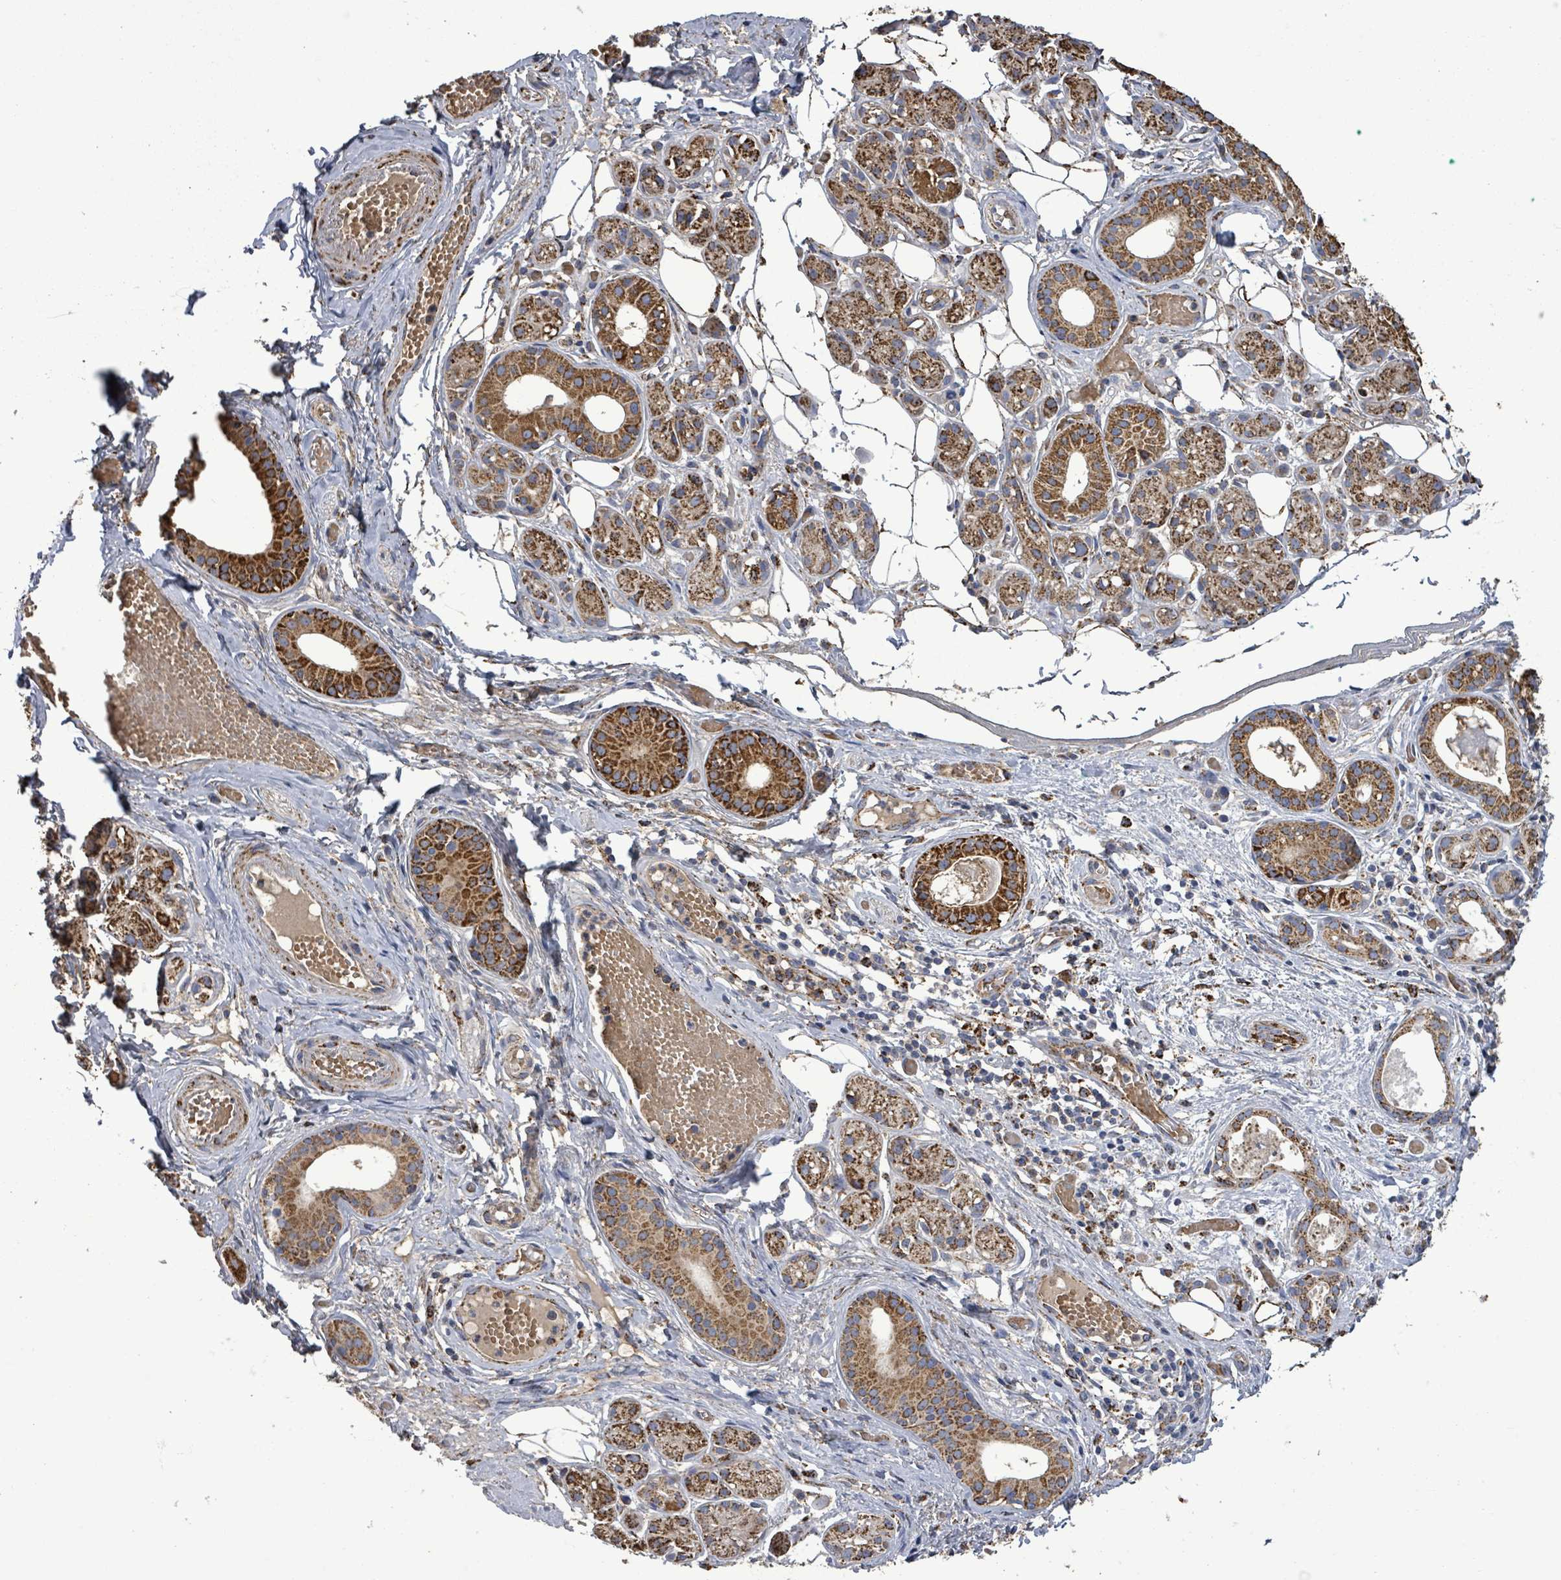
{"staining": {"intensity": "strong", "quantity": ">75%", "location": "cytoplasmic/membranous"}, "tissue": "salivary gland", "cell_type": "Glandular cells", "image_type": "normal", "snomed": [{"axis": "morphology", "description": "Normal tissue, NOS"}, {"axis": "topography", "description": "Salivary gland"}], "caption": "Immunohistochemical staining of benign salivary gland displays strong cytoplasmic/membranous protein expression in approximately >75% of glandular cells.", "gene": "MTMR12", "patient": {"sex": "male", "age": 82}}